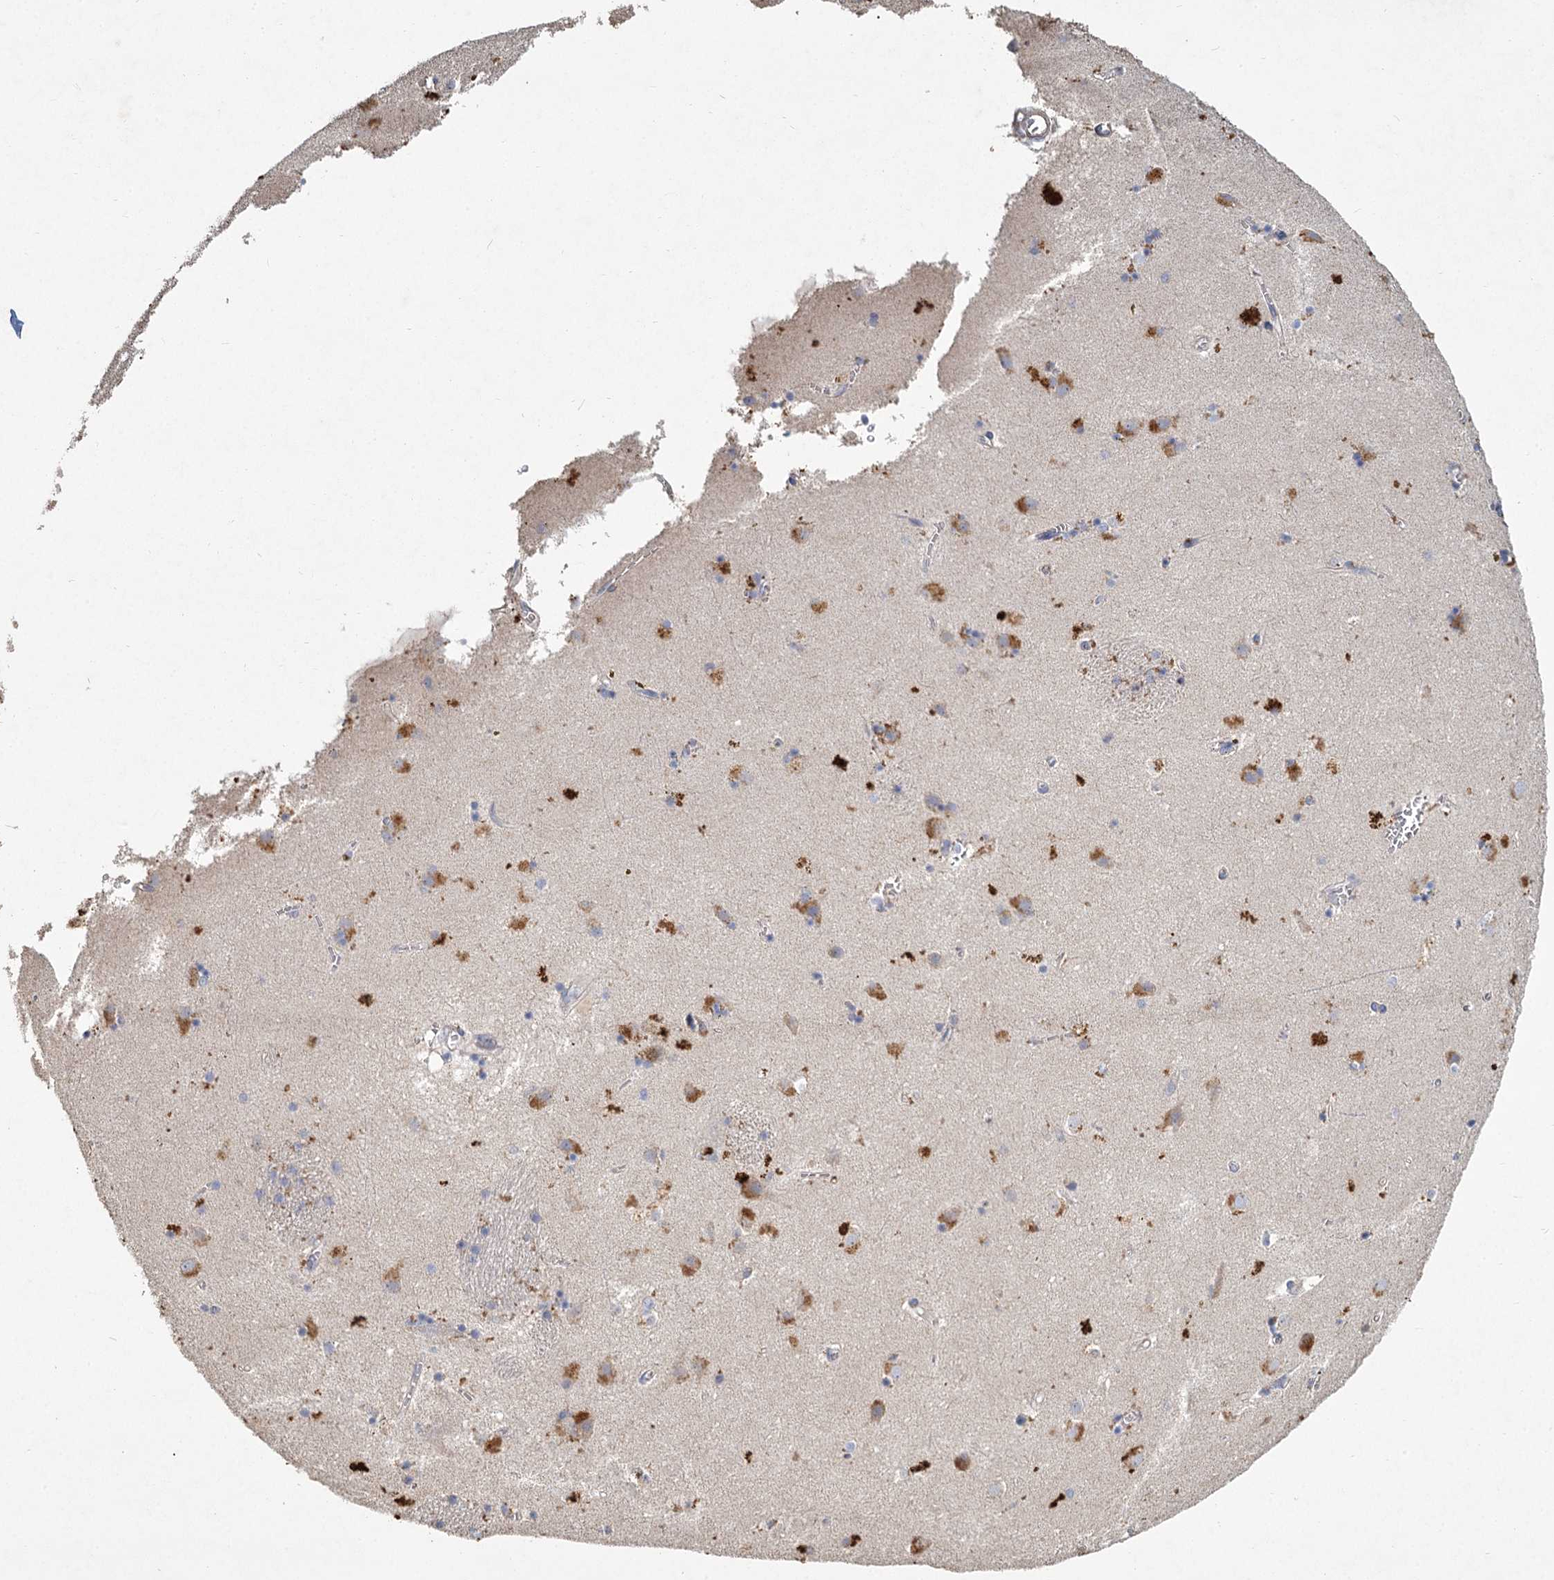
{"staining": {"intensity": "negative", "quantity": "none", "location": "none"}, "tissue": "caudate", "cell_type": "Glial cells", "image_type": "normal", "snomed": [{"axis": "morphology", "description": "Normal tissue, NOS"}, {"axis": "topography", "description": "Lateral ventricle wall"}], "caption": "This is an IHC photomicrograph of normal caudate. There is no positivity in glial cells.", "gene": "HES2", "patient": {"sex": "male", "age": 70}}